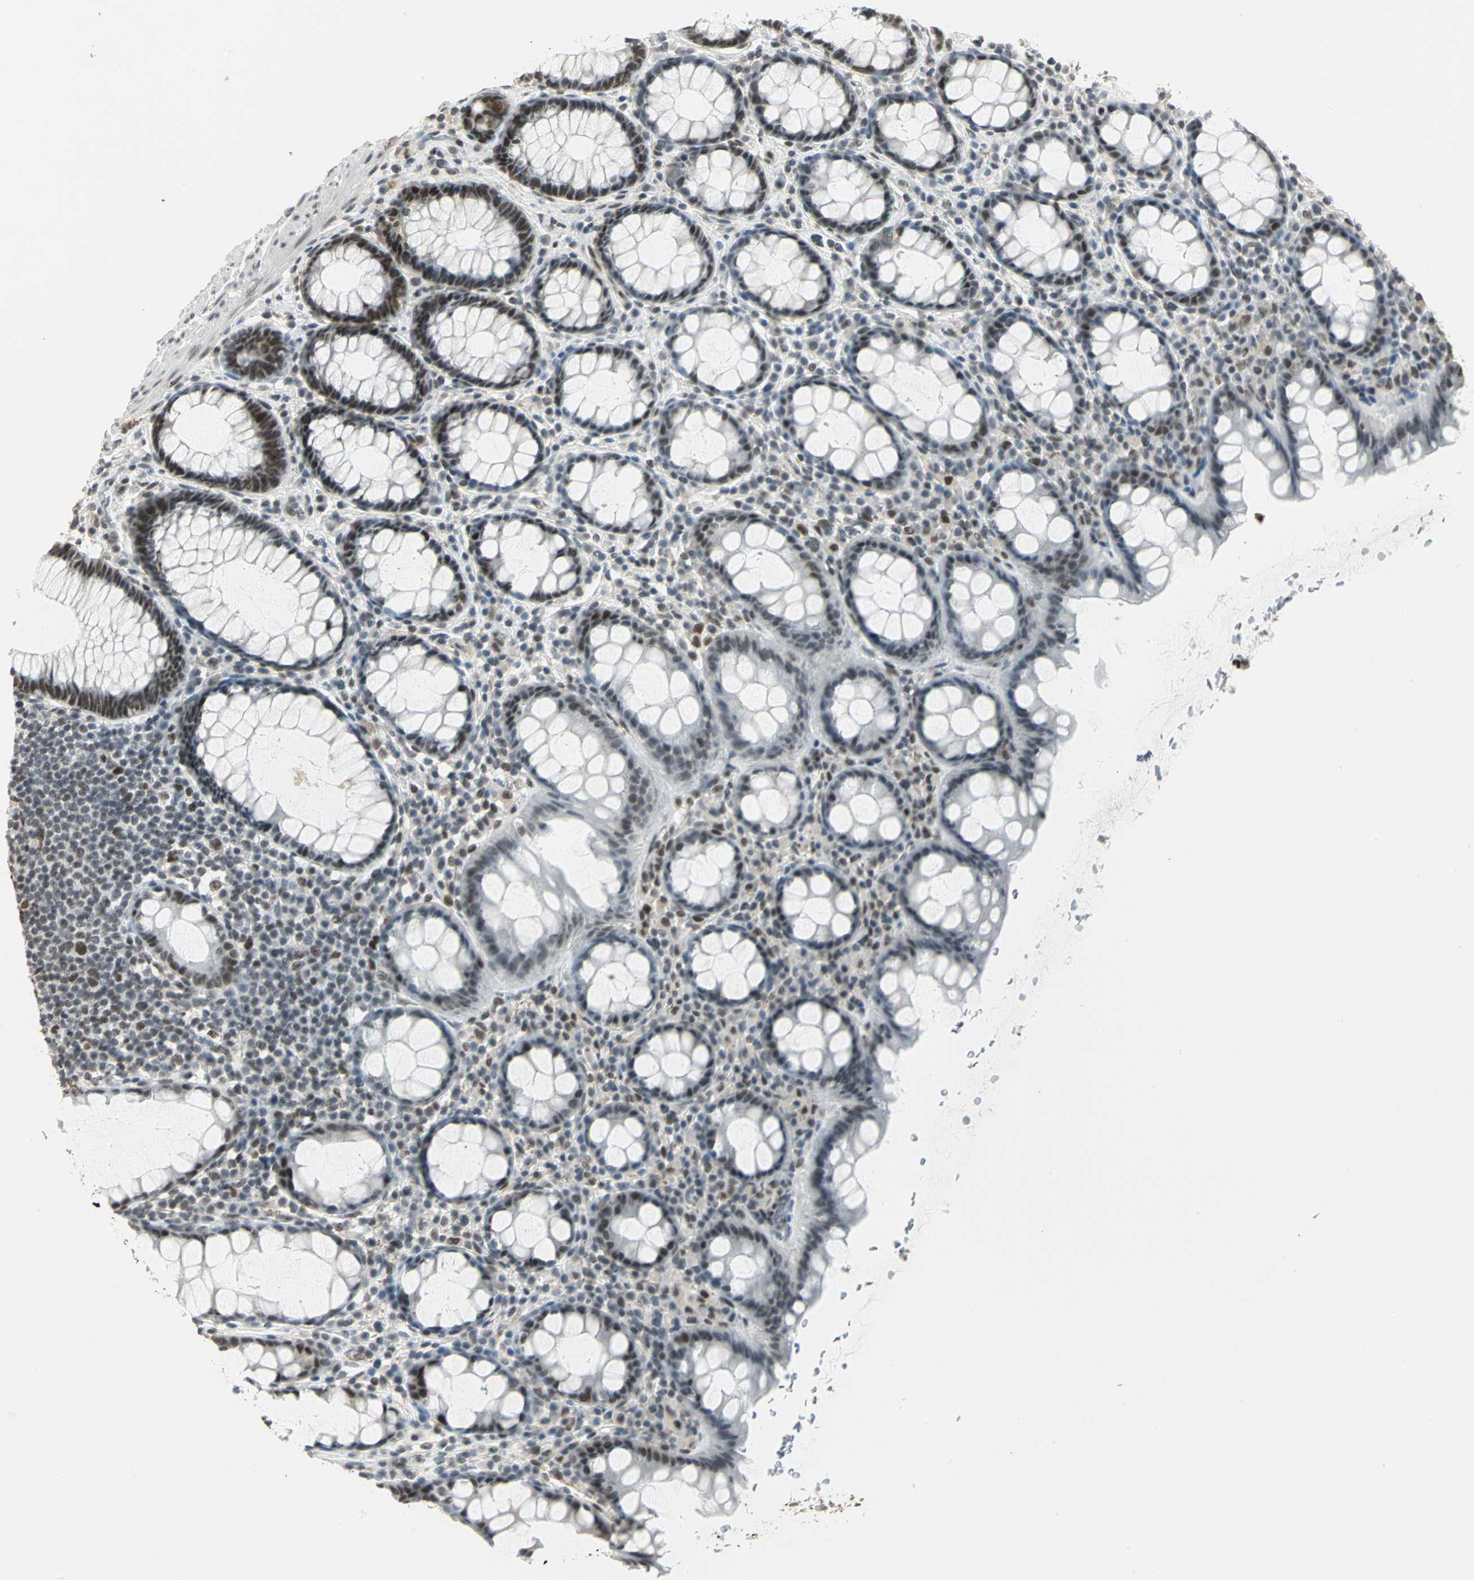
{"staining": {"intensity": "strong", "quantity": ">75%", "location": "nuclear"}, "tissue": "rectum", "cell_type": "Glandular cells", "image_type": "normal", "snomed": [{"axis": "morphology", "description": "Normal tissue, NOS"}, {"axis": "topography", "description": "Rectum"}], "caption": "Brown immunohistochemical staining in unremarkable rectum shows strong nuclear expression in approximately >75% of glandular cells. (DAB (3,3'-diaminobenzidine) IHC with brightfield microscopy, high magnification).", "gene": "CBX3", "patient": {"sex": "male", "age": 92}}